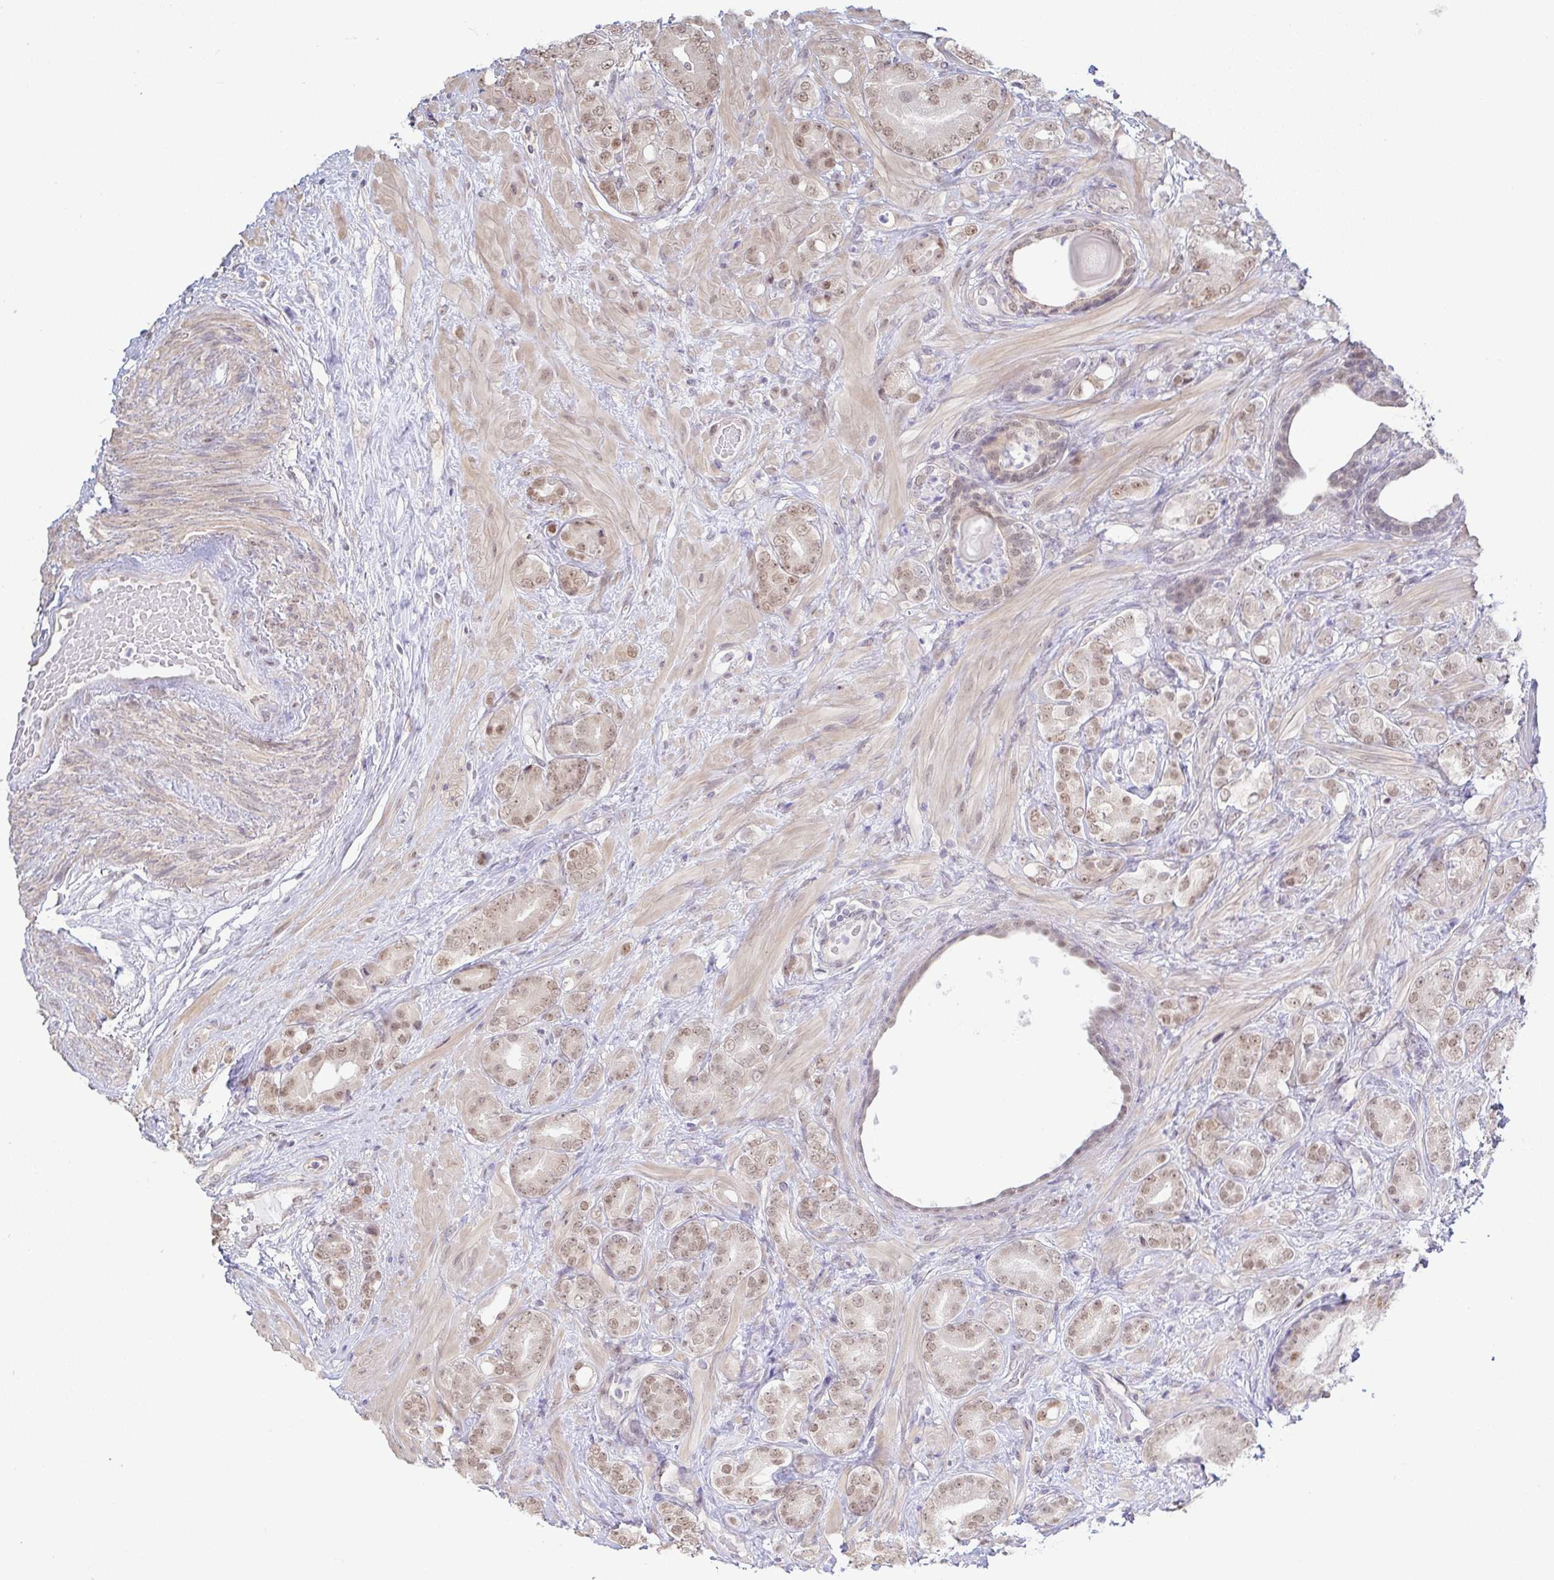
{"staining": {"intensity": "moderate", "quantity": "25%-75%", "location": "nuclear"}, "tissue": "prostate cancer", "cell_type": "Tumor cells", "image_type": "cancer", "snomed": [{"axis": "morphology", "description": "Adenocarcinoma, High grade"}, {"axis": "topography", "description": "Prostate"}], "caption": "Protein staining of prostate adenocarcinoma (high-grade) tissue reveals moderate nuclear positivity in about 25%-75% of tumor cells. (Stains: DAB (3,3'-diaminobenzidine) in brown, nuclei in blue, Microscopy: brightfield microscopy at high magnification).", "gene": "HYPK", "patient": {"sex": "male", "age": 62}}